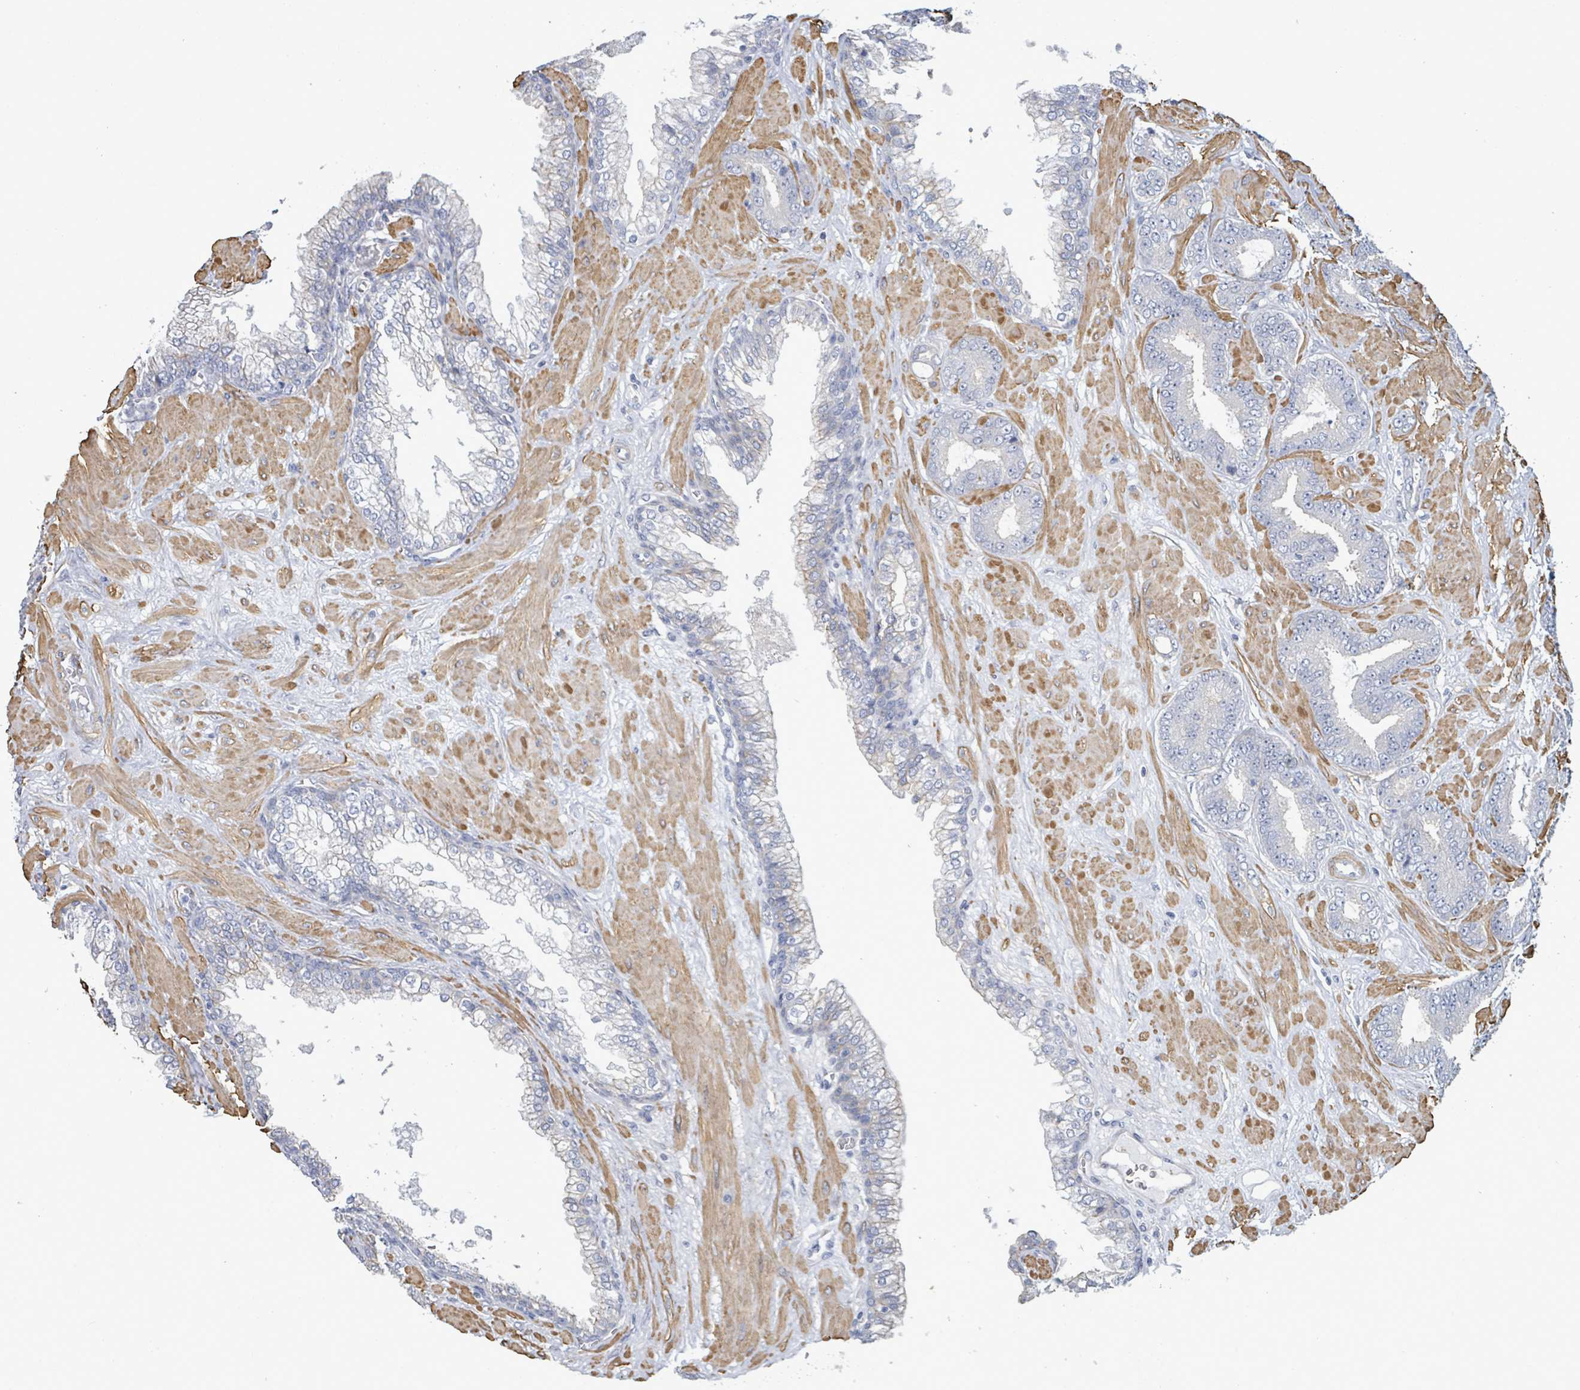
{"staining": {"intensity": "negative", "quantity": "none", "location": "none"}, "tissue": "prostate cancer", "cell_type": "Tumor cells", "image_type": "cancer", "snomed": [{"axis": "morphology", "description": "Adenocarcinoma, Low grade"}, {"axis": "topography", "description": "Prostate"}], "caption": "High power microscopy image of an immunohistochemistry (IHC) image of prostate adenocarcinoma (low-grade), revealing no significant expression in tumor cells.", "gene": "DMRTC1B", "patient": {"sex": "male", "age": 57}}